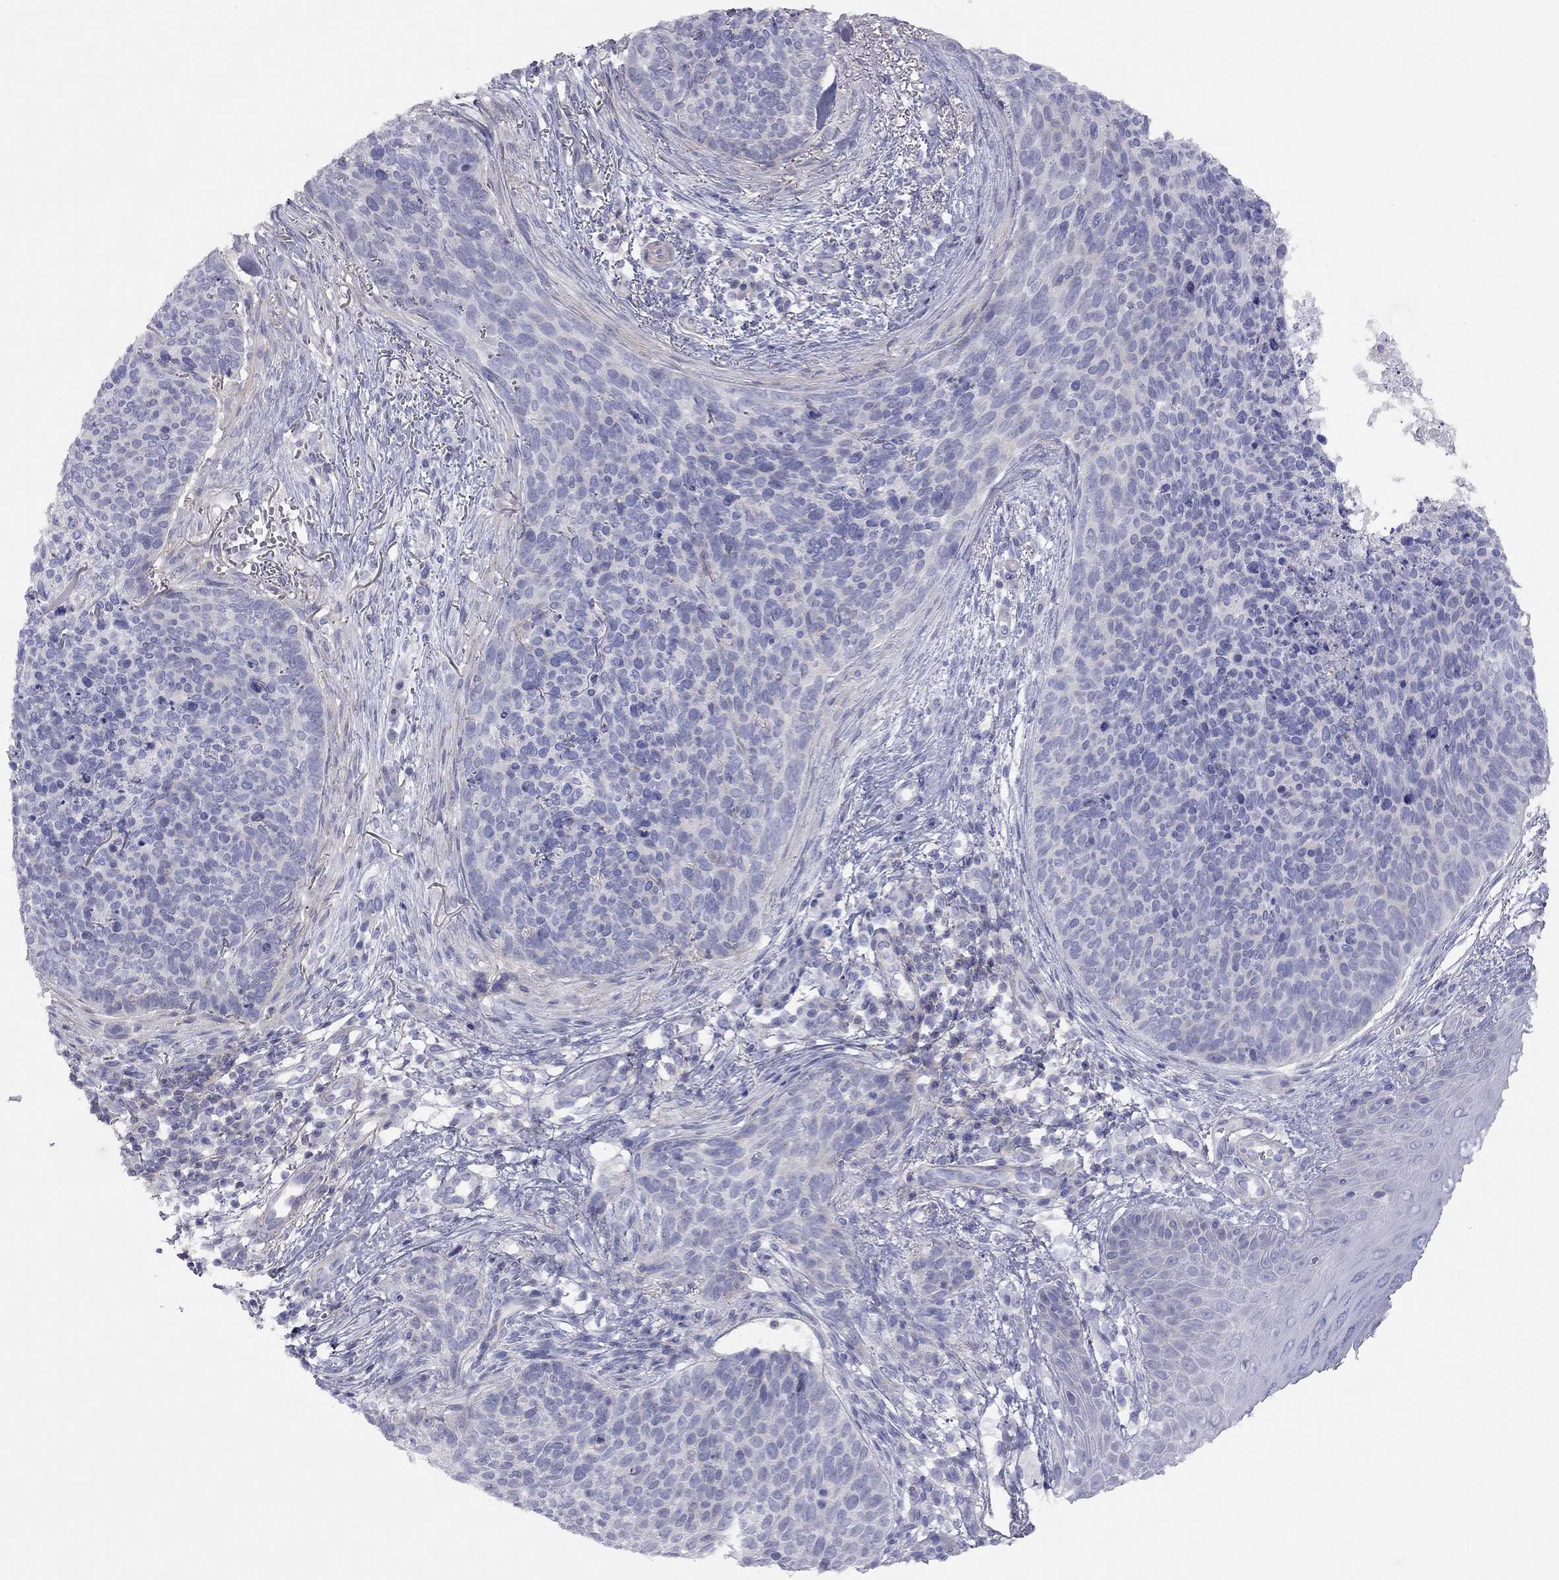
{"staining": {"intensity": "negative", "quantity": "none", "location": "none"}, "tissue": "skin cancer", "cell_type": "Tumor cells", "image_type": "cancer", "snomed": [{"axis": "morphology", "description": "Basal cell carcinoma"}, {"axis": "topography", "description": "Skin"}], "caption": "Tumor cells are negative for brown protein staining in skin cancer.", "gene": "ADCYAP1", "patient": {"sex": "male", "age": 64}}